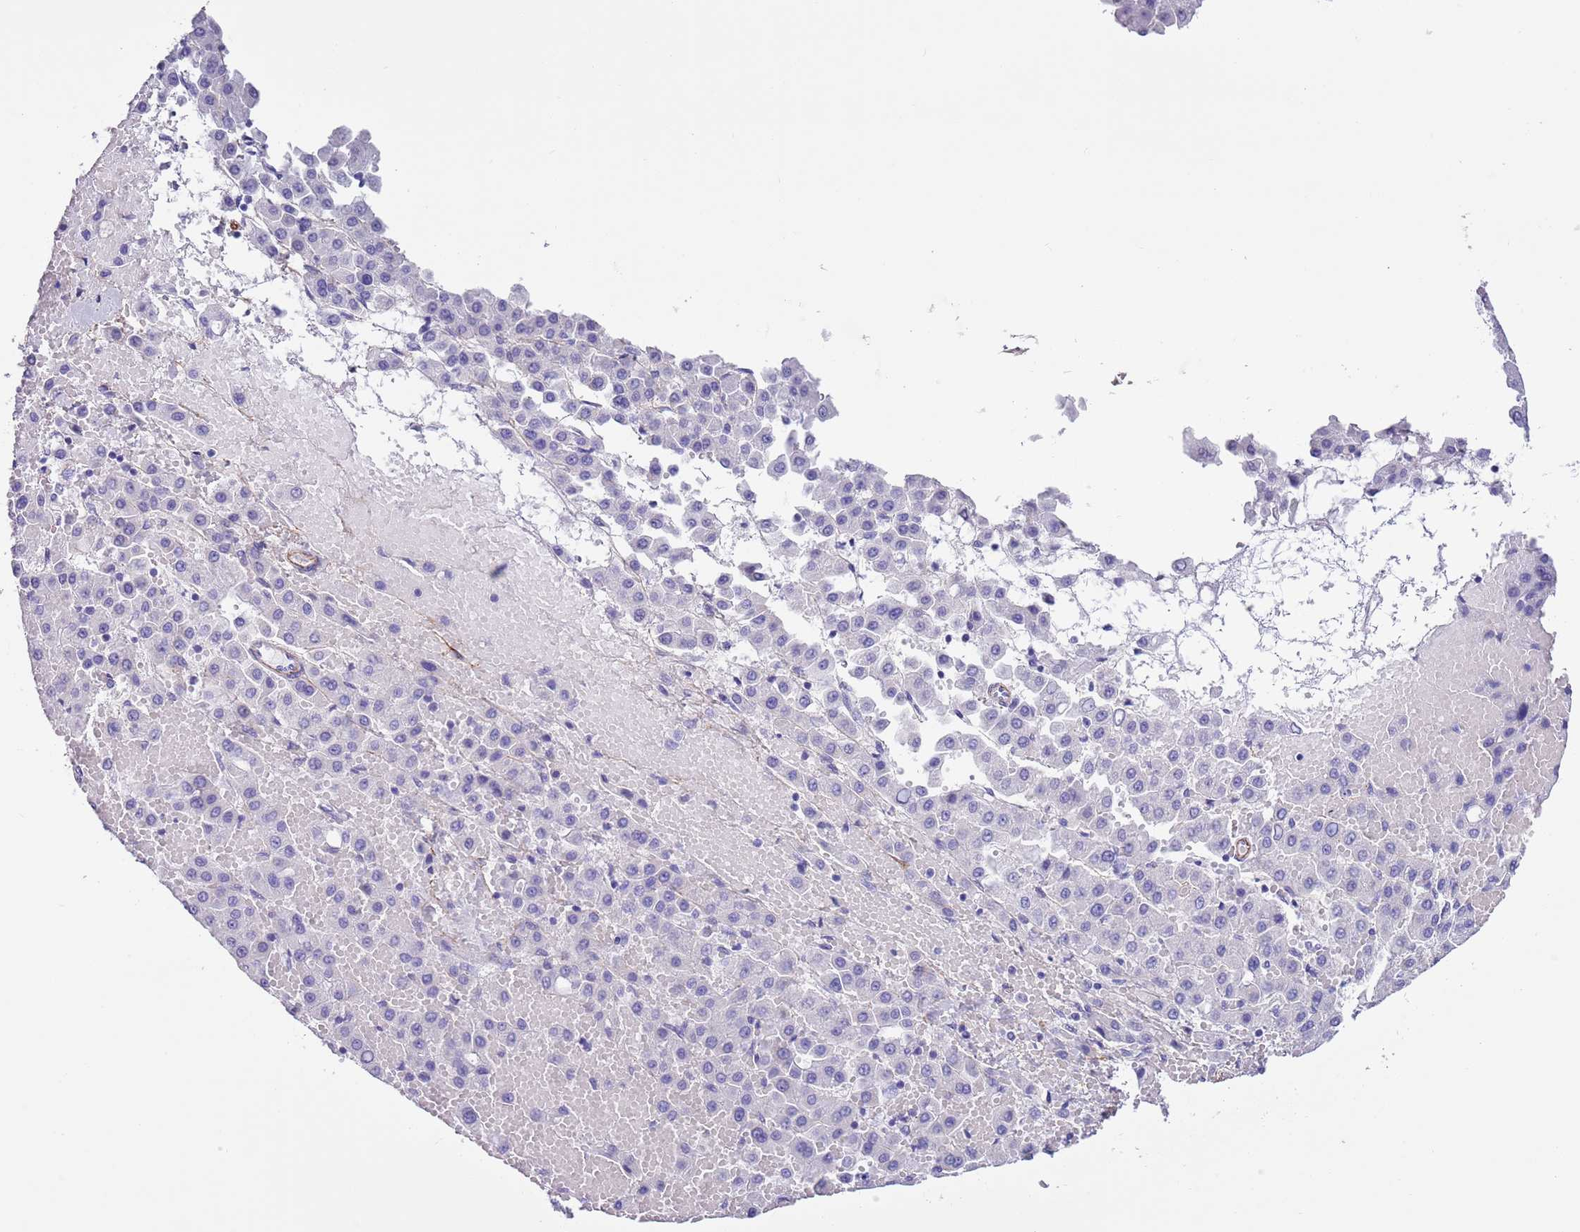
{"staining": {"intensity": "negative", "quantity": "none", "location": "none"}, "tissue": "liver cancer", "cell_type": "Tumor cells", "image_type": "cancer", "snomed": [{"axis": "morphology", "description": "Carcinoma, Hepatocellular, NOS"}, {"axis": "topography", "description": "Liver"}], "caption": "Hepatocellular carcinoma (liver) stained for a protein using immunohistochemistry displays no expression tumor cells.", "gene": "PFKFB2", "patient": {"sex": "male", "age": 47}}